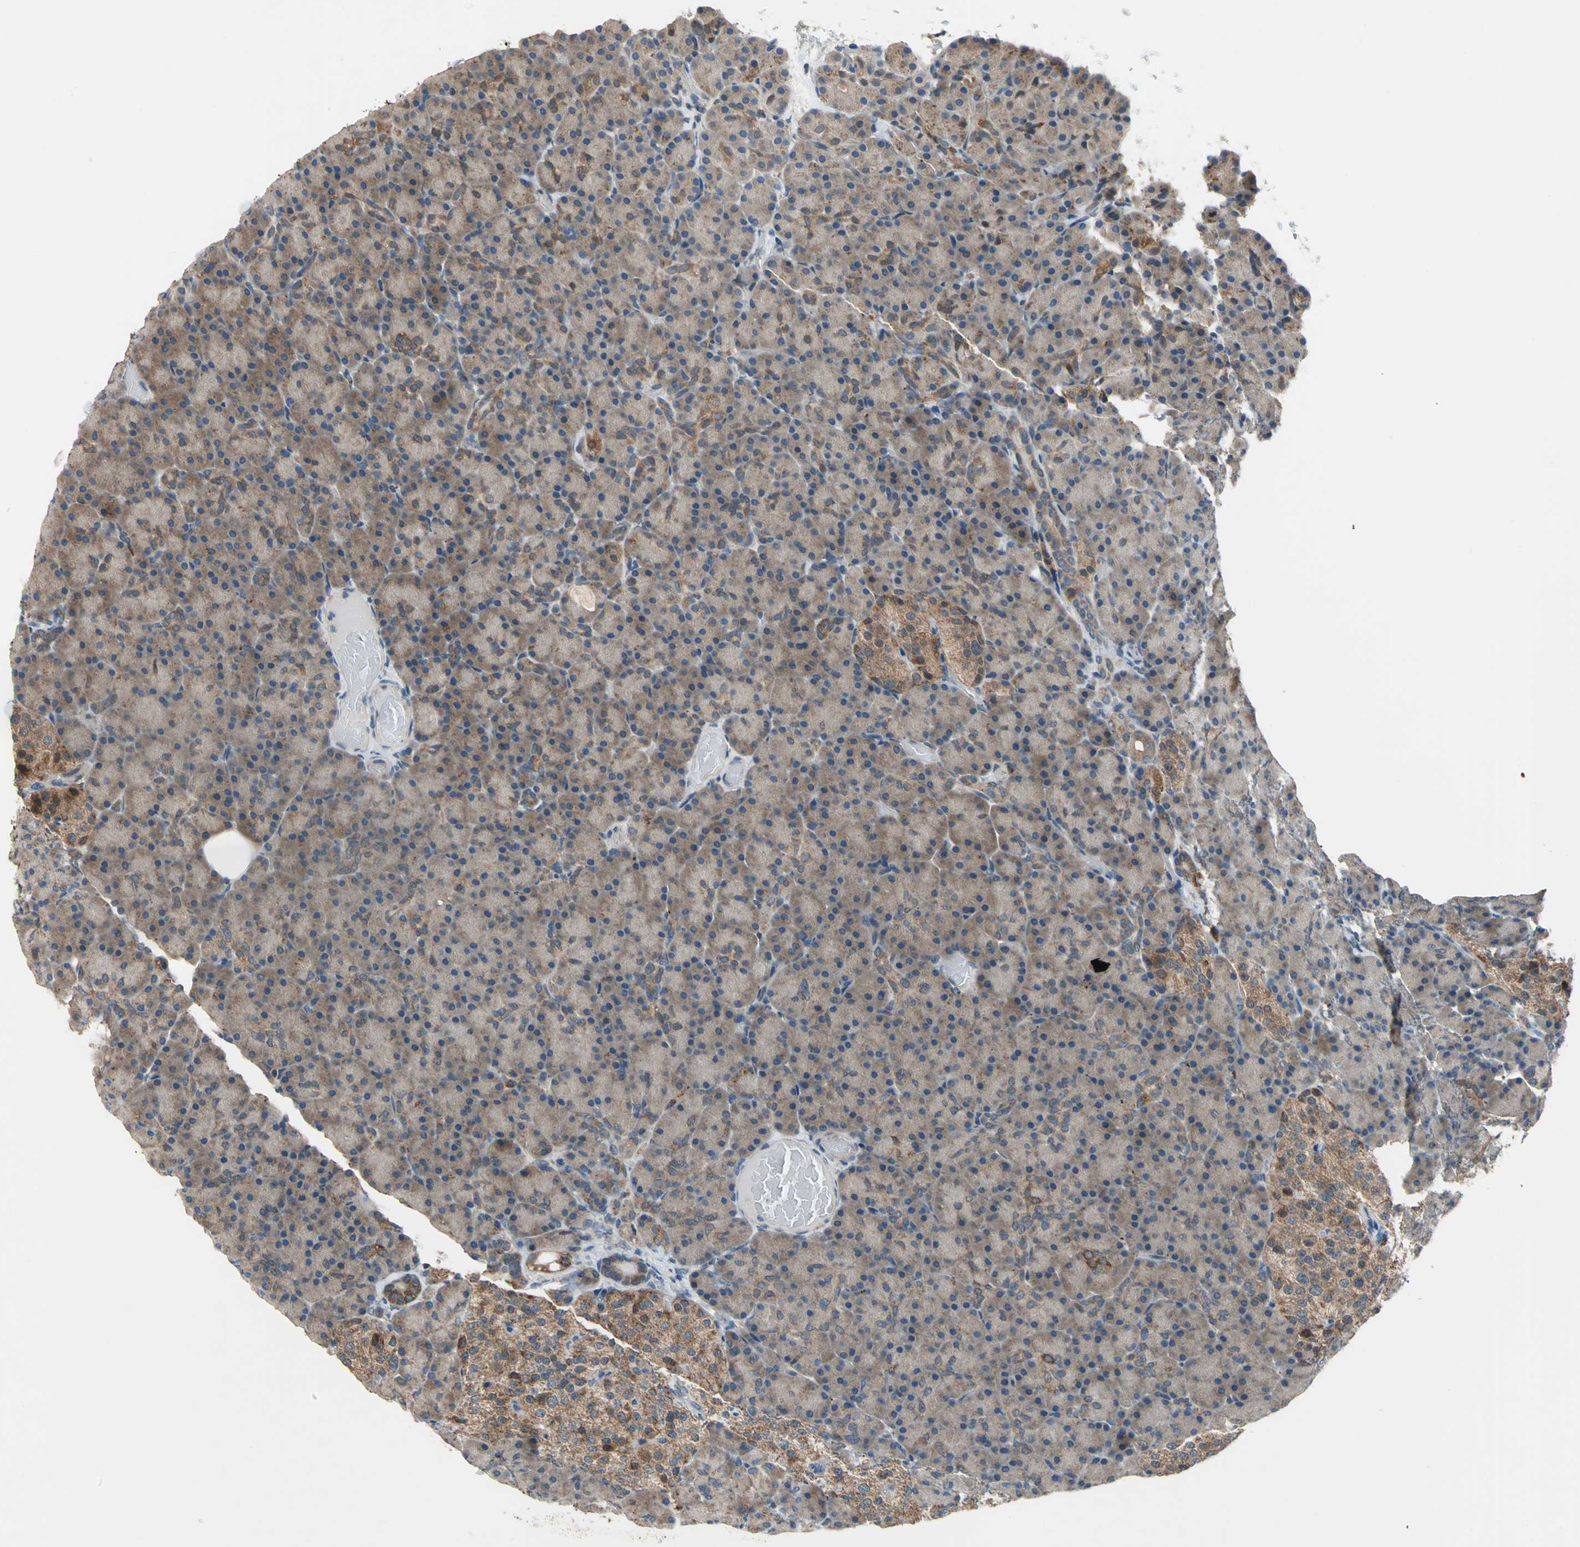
{"staining": {"intensity": "moderate", "quantity": ">75%", "location": "cytoplasmic/membranous"}, "tissue": "pancreas", "cell_type": "Exocrine glandular cells", "image_type": "normal", "snomed": [{"axis": "morphology", "description": "Normal tissue, NOS"}, {"axis": "topography", "description": "Pancreas"}], "caption": "Moderate cytoplasmic/membranous positivity for a protein is present in about >75% of exocrine glandular cells of normal pancreas using immunohistochemistry.", "gene": "TRAK1", "patient": {"sex": "female", "age": 43}}